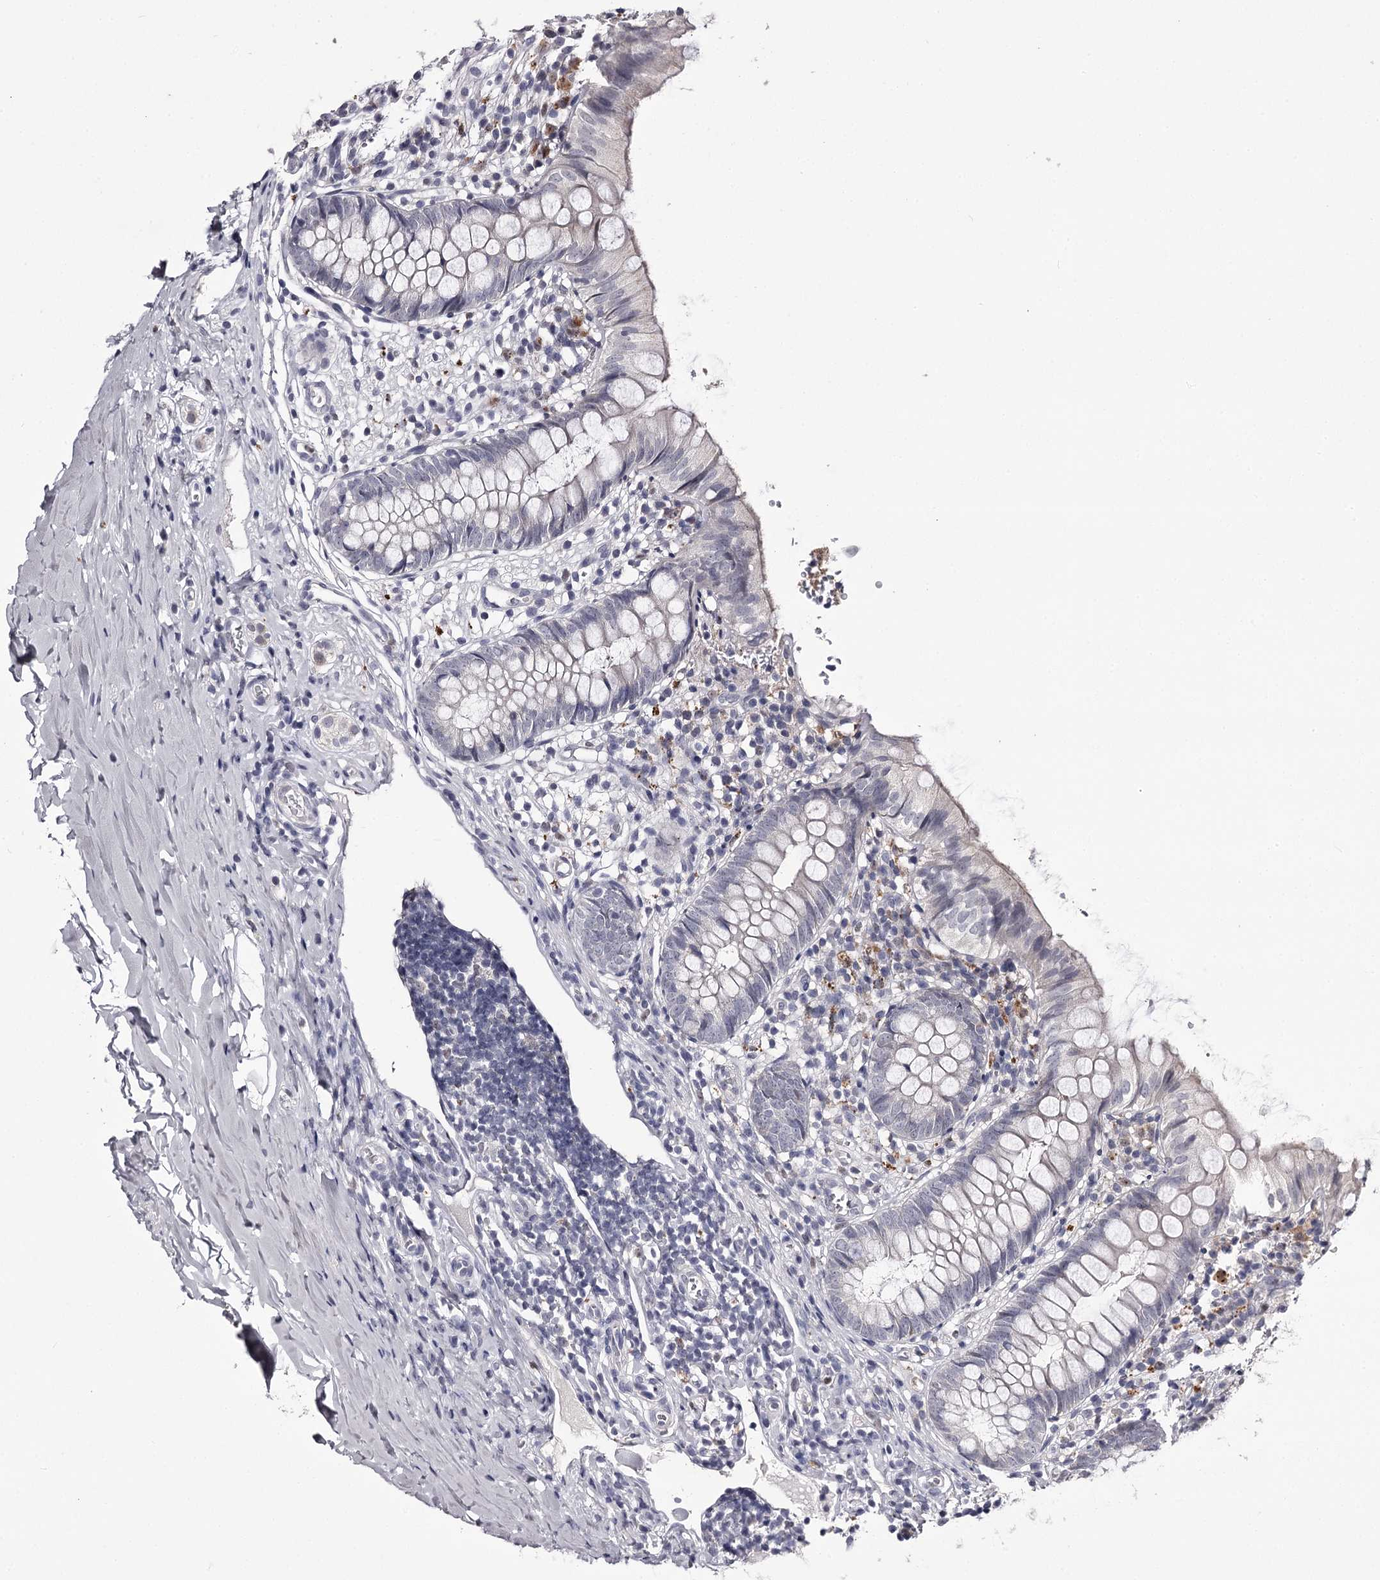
{"staining": {"intensity": "negative", "quantity": "none", "location": "none"}, "tissue": "appendix", "cell_type": "Glandular cells", "image_type": "normal", "snomed": [{"axis": "morphology", "description": "Normal tissue, NOS"}, {"axis": "topography", "description": "Appendix"}], "caption": "The histopathology image reveals no staining of glandular cells in normal appendix. (Stains: DAB IHC with hematoxylin counter stain, Microscopy: brightfield microscopy at high magnification).", "gene": "SLC32A1", "patient": {"sex": "male", "age": 8}}